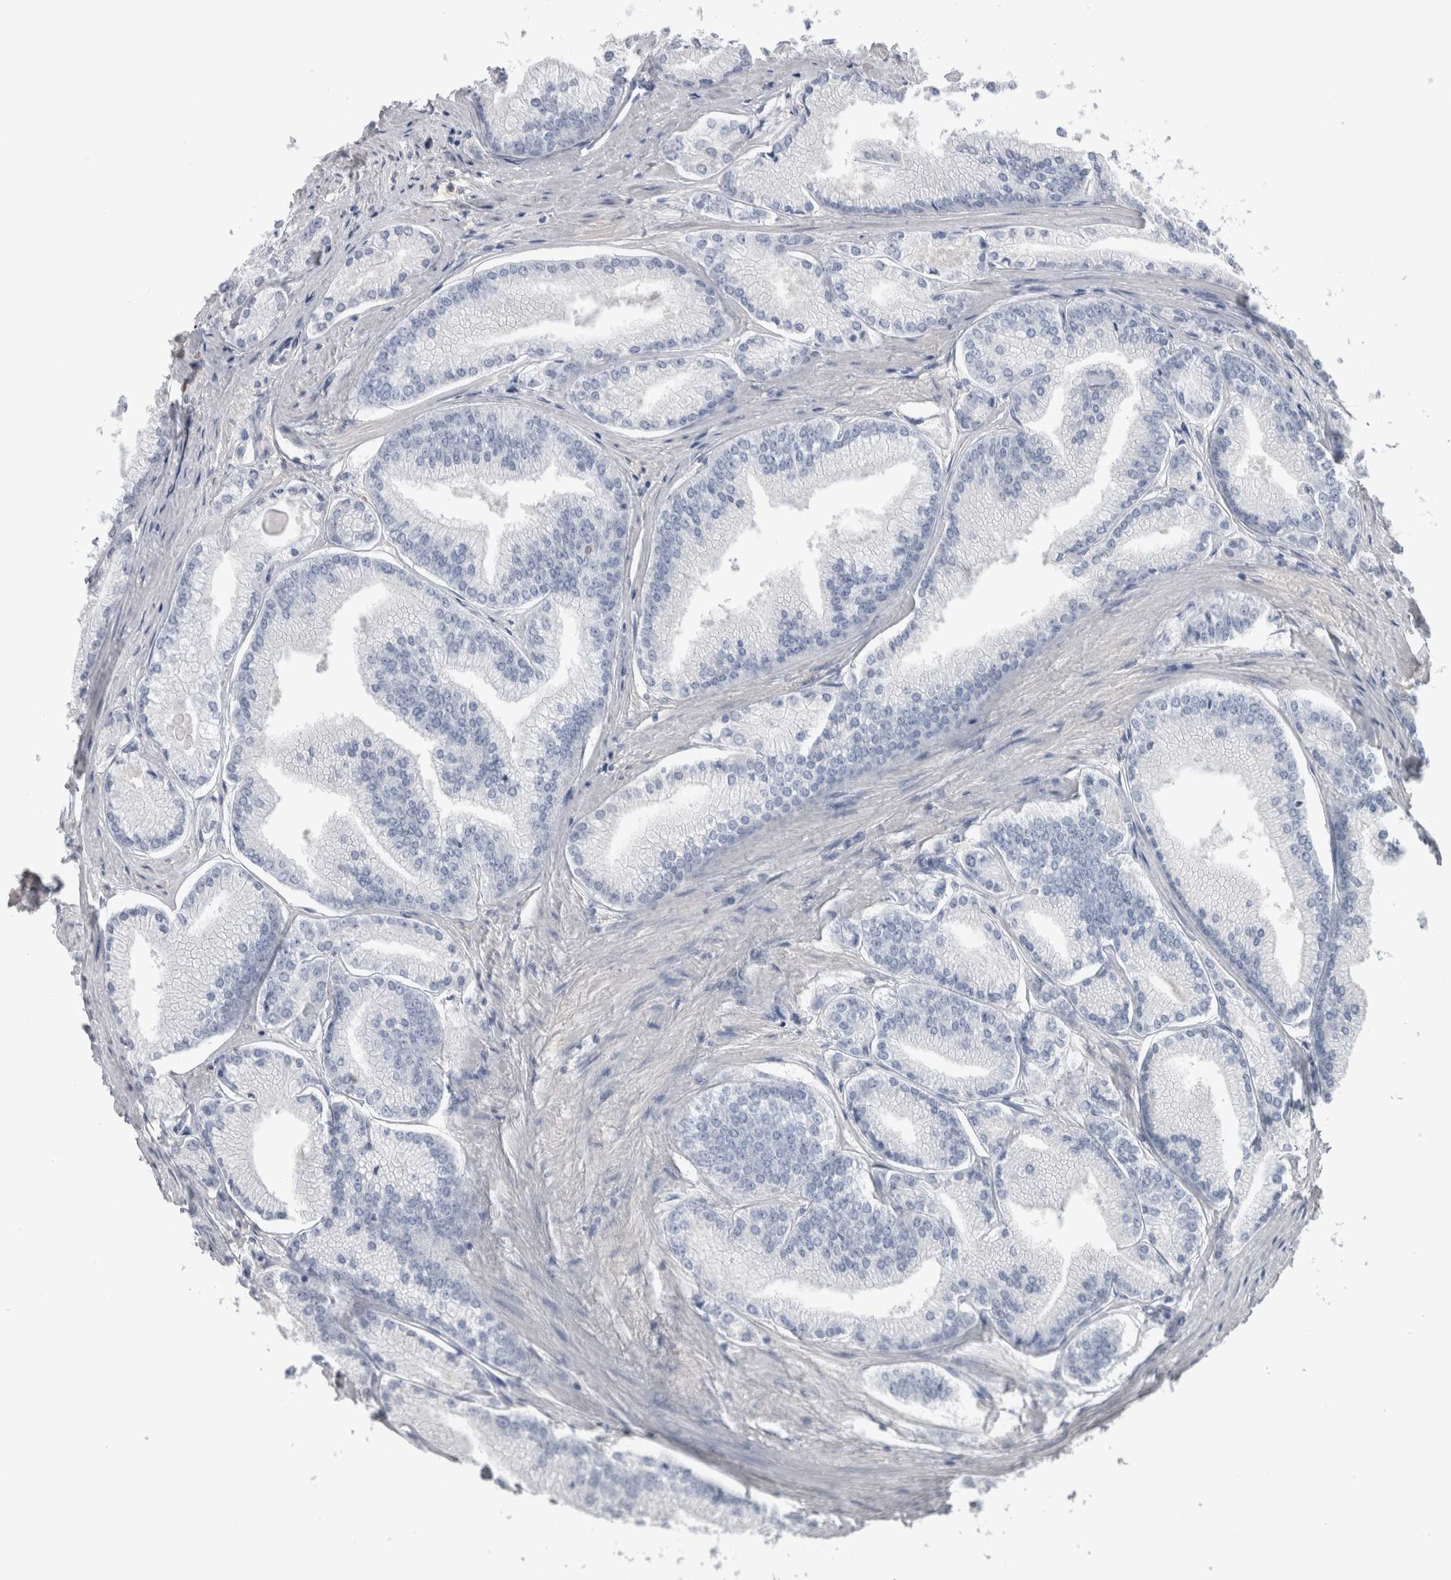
{"staining": {"intensity": "negative", "quantity": "none", "location": "none"}, "tissue": "prostate cancer", "cell_type": "Tumor cells", "image_type": "cancer", "snomed": [{"axis": "morphology", "description": "Adenocarcinoma, Low grade"}, {"axis": "topography", "description": "Prostate"}], "caption": "This is an IHC micrograph of prostate cancer. There is no positivity in tumor cells.", "gene": "SCRN1", "patient": {"sex": "male", "age": 52}}